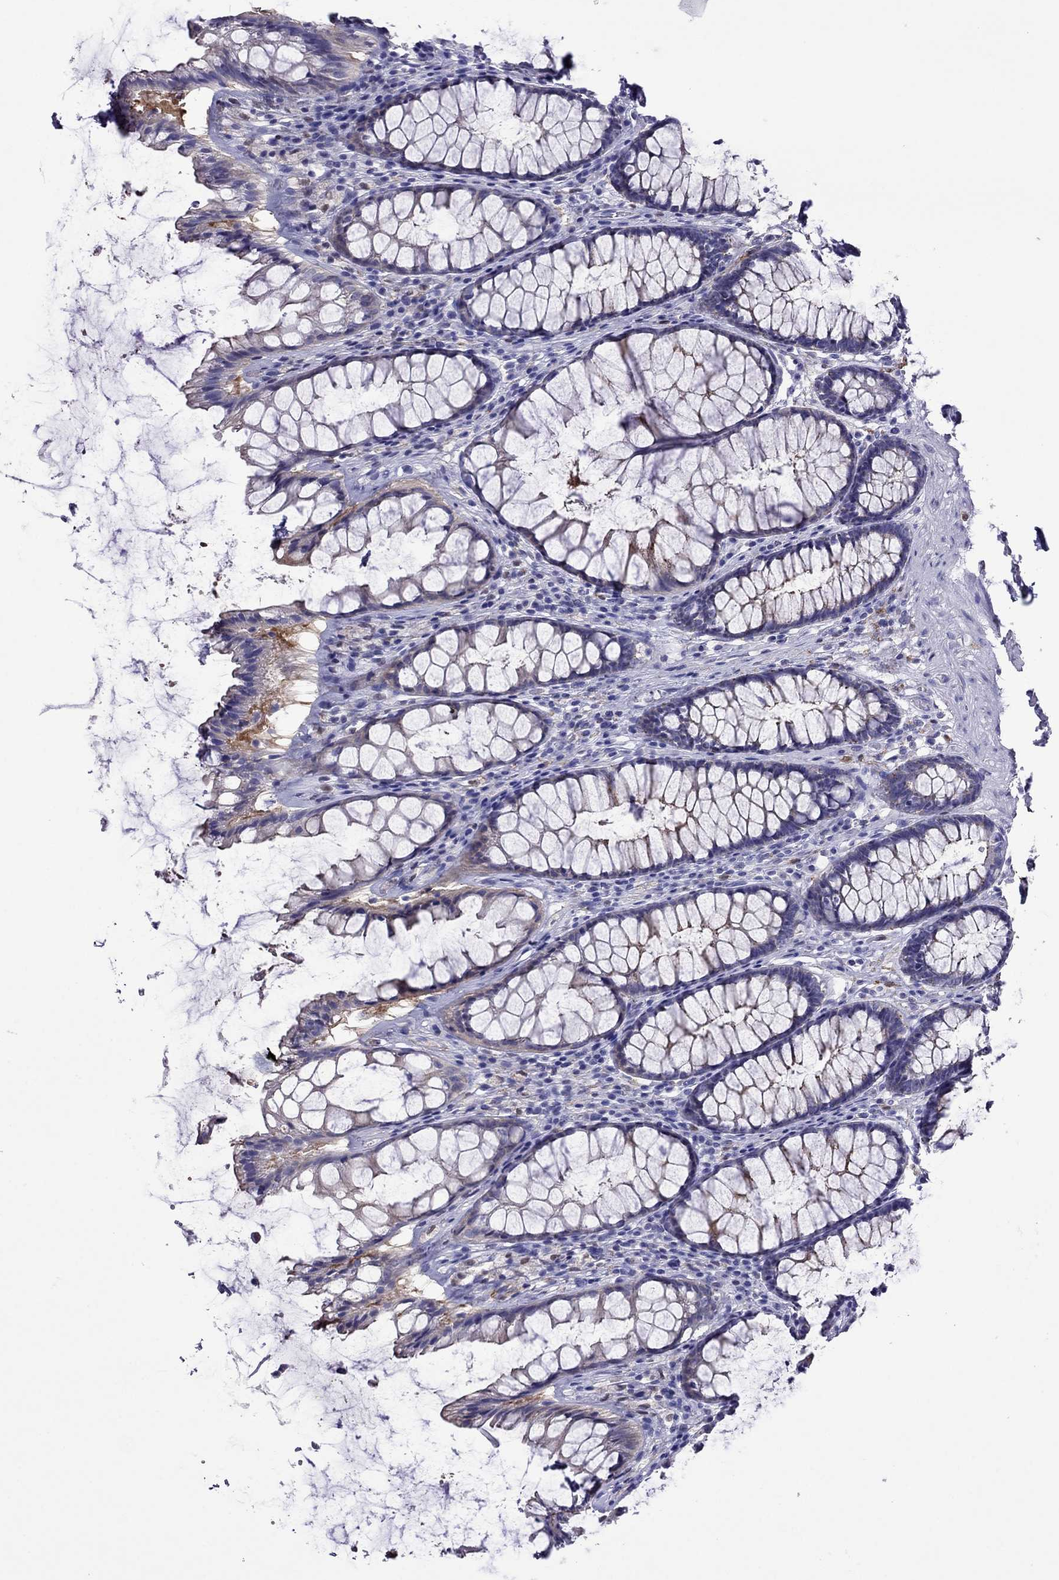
{"staining": {"intensity": "negative", "quantity": "none", "location": "none"}, "tissue": "rectum", "cell_type": "Glandular cells", "image_type": "normal", "snomed": [{"axis": "morphology", "description": "Normal tissue, NOS"}, {"axis": "topography", "description": "Rectum"}], "caption": "IHC histopathology image of unremarkable human rectum stained for a protein (brown), which exhibits no positivity in glandular cells. Brightfield microscopy of immunohistochemistry (IHC) stained with DAB (3,3'-diaminobenzidine) (brown) and hematoxylin (blue), captured at high magnification.", "gene": "MPZ", "patient": {"sex": "male", "age": 72}}